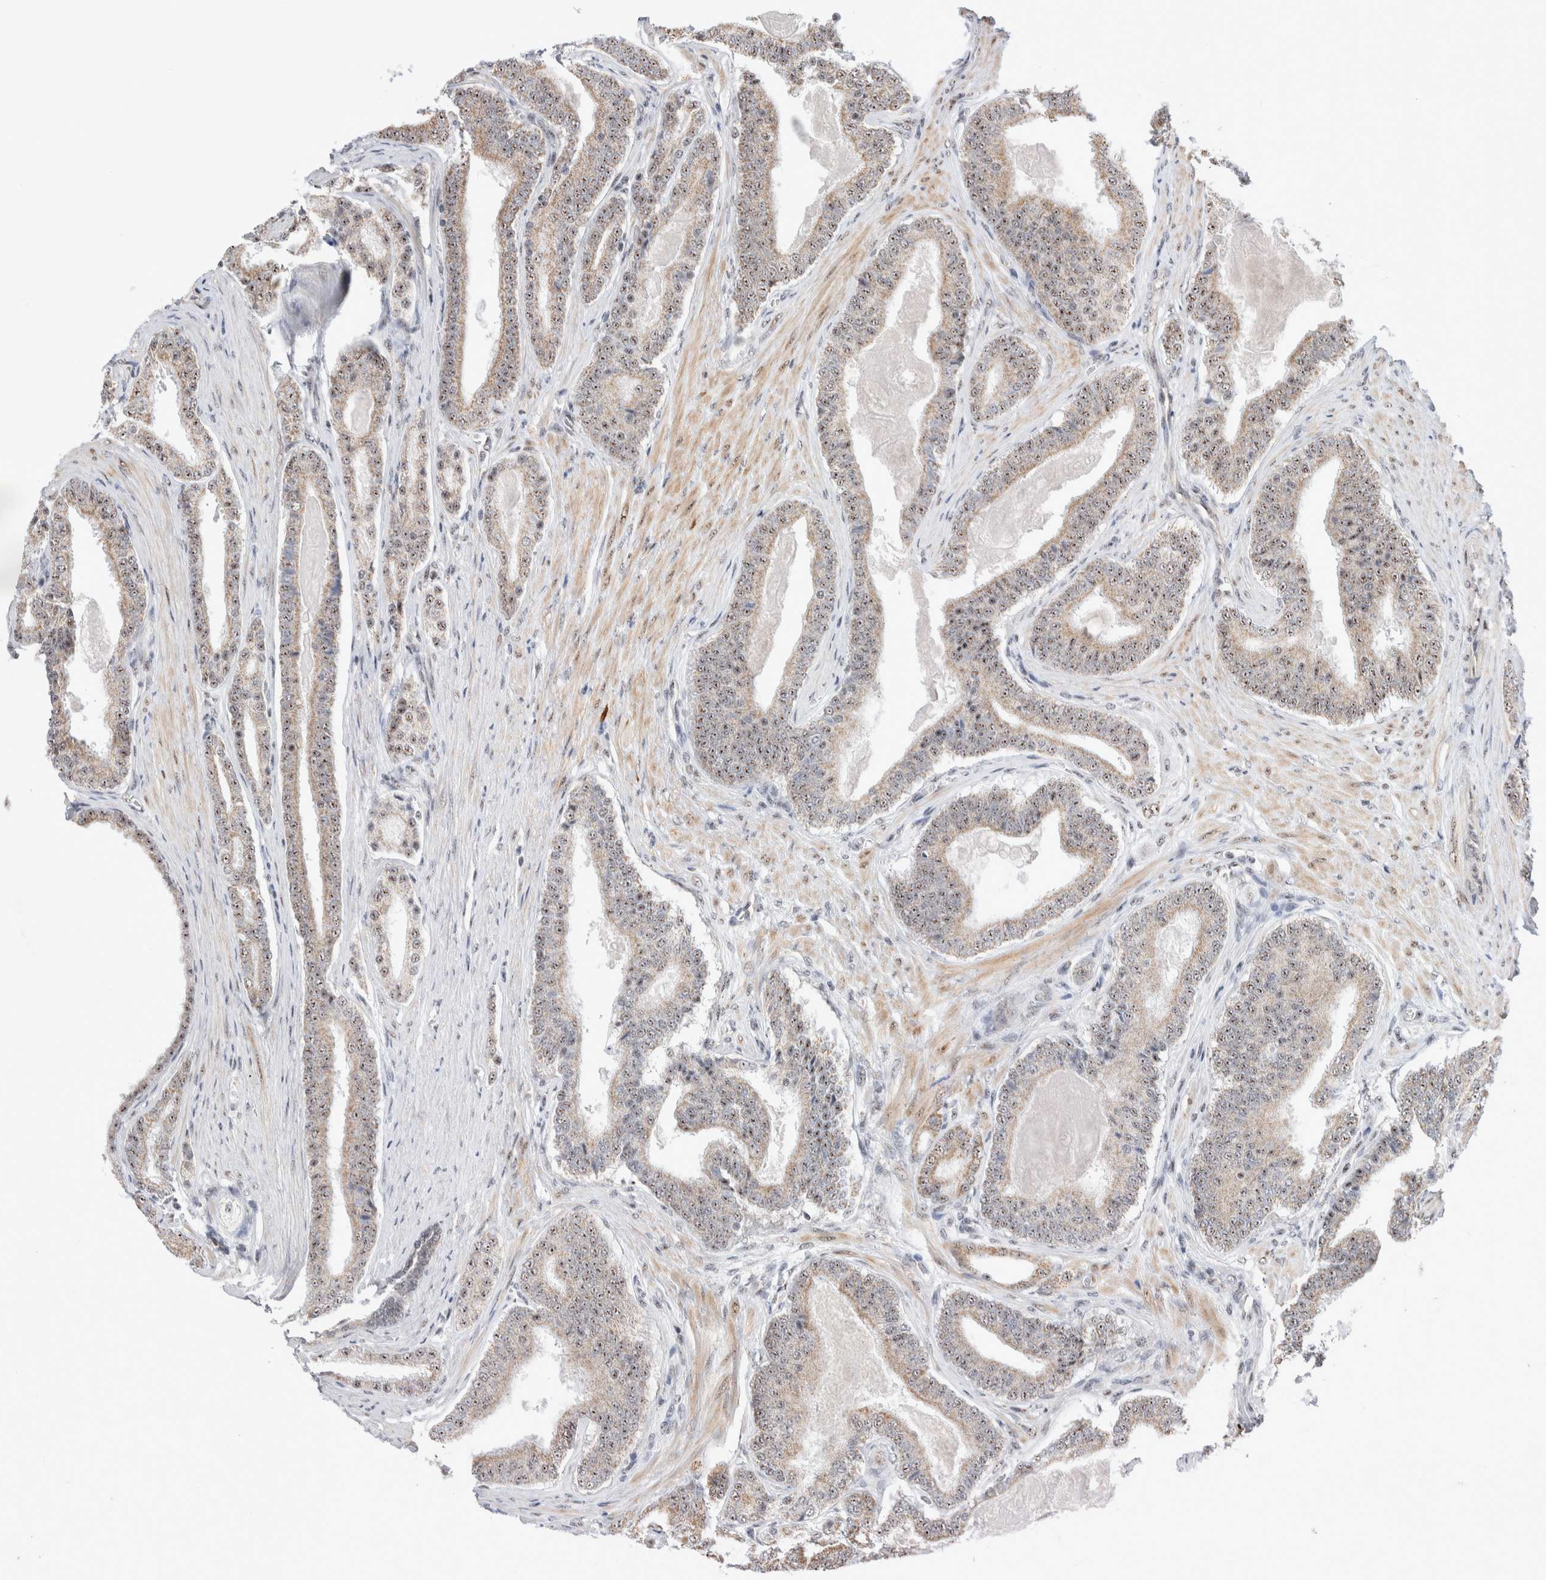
{"staining": {"intensity": "weak", "quantity": ">75%", "location": "nuclear"}, "tissue": "prostate cancer", "cell_type": "Tumor cells", "image_type": "cancer", "snomed": [{"axis": "morphology", "description": "Adenocarcinoma, High grade"}, {"axis": "topography", "description": "Prostate"}], "caption": "A histopathology image of adenocarcinoma (high-grade) (prostate) stained for a protein demonstrates weak nuclear brown staining in tumor cells.", "gene": "ZNF695", "patient": {"sex": "male", "age": 60}}